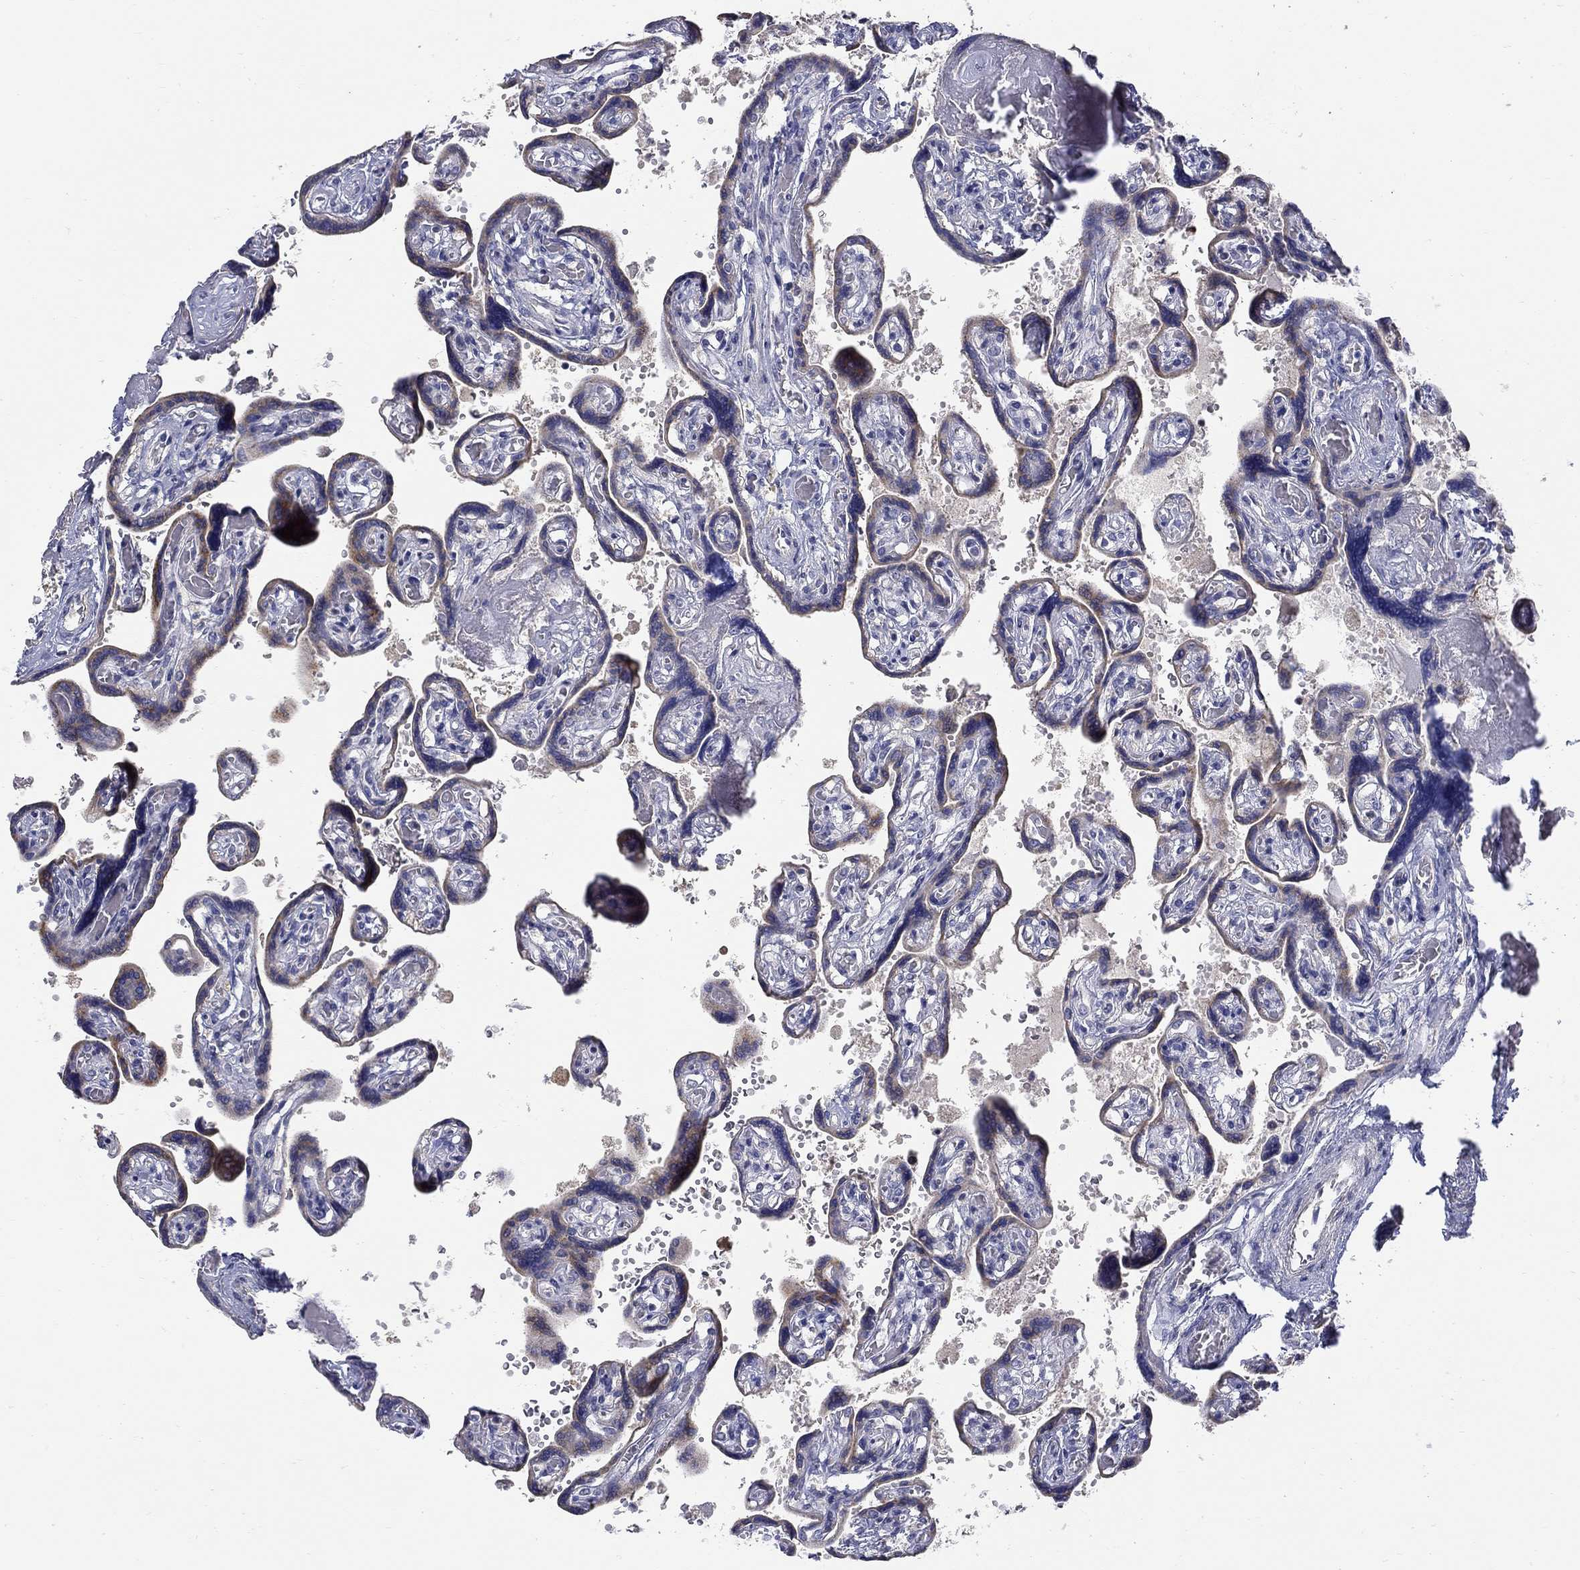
{"staining": {"intensity": "negative", "quantity": "none", "location": "none"}, "tissue": "placenta", "cell_type": "Decidual cells", "image_type": "normal", "snomed": [{"axis": "morphology", "description": "Normal tissue, NOS"}, {"axis": "topography", "description": "Placenta"}], "caption": "DAB immunohistochemical staining of unremarkable human placenta exhibits no significant expression in decidual cells. (Stains: DAB IHC with hematoxylin counter stain, Microscopy: brightfield microscopy at high magnification).", "gene": "ABCA4", "patient": {"sex": "female", "age": 32}}